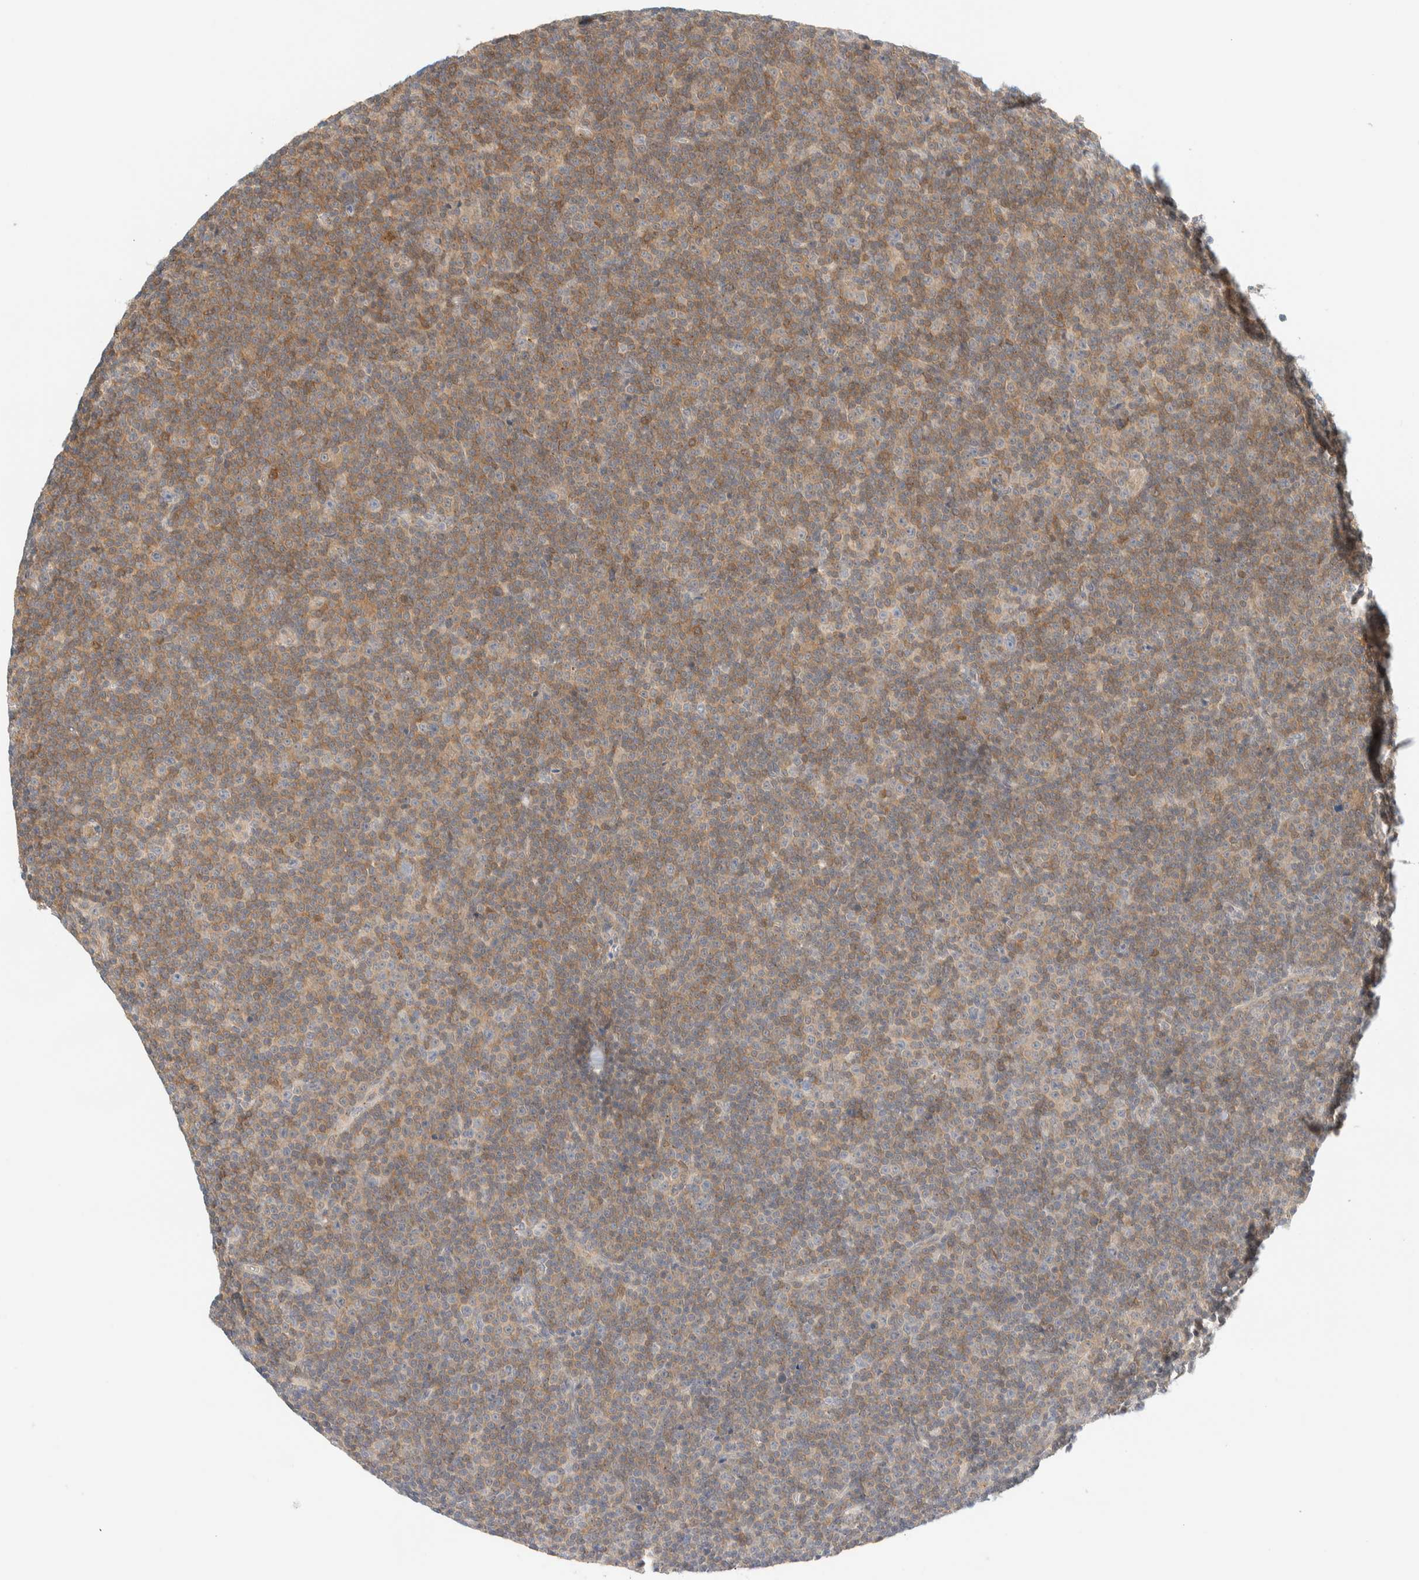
{"staining": {"intensity": "moderate", "quantity": "25%-75%", "location": "cytoplasmic/membranous"}, "tissue": "lymphoma", "cell_type": "Tumor cells", "image_type": "cancer", "snomed": [{"axis": "morphology", "description": "Malignant lymphoma, non-Hodgkin's type, Low grade"}, {"axis": "topography", "description": "Lymph node"}], "caption": "Protein expression by immunohistochemistry displays moderate cytoplasmic/membranous staining in approximately 25%-75% of tumor cells in low-grade malignant lymphoma, non-Hodgkin's type. The staining was performed using DAB, with brown indicating positive protein expression. Nuclei are stained blue with hematoxylin.", "gene": "PCYT2", "patient": {"sex": "female", "age": 67}}